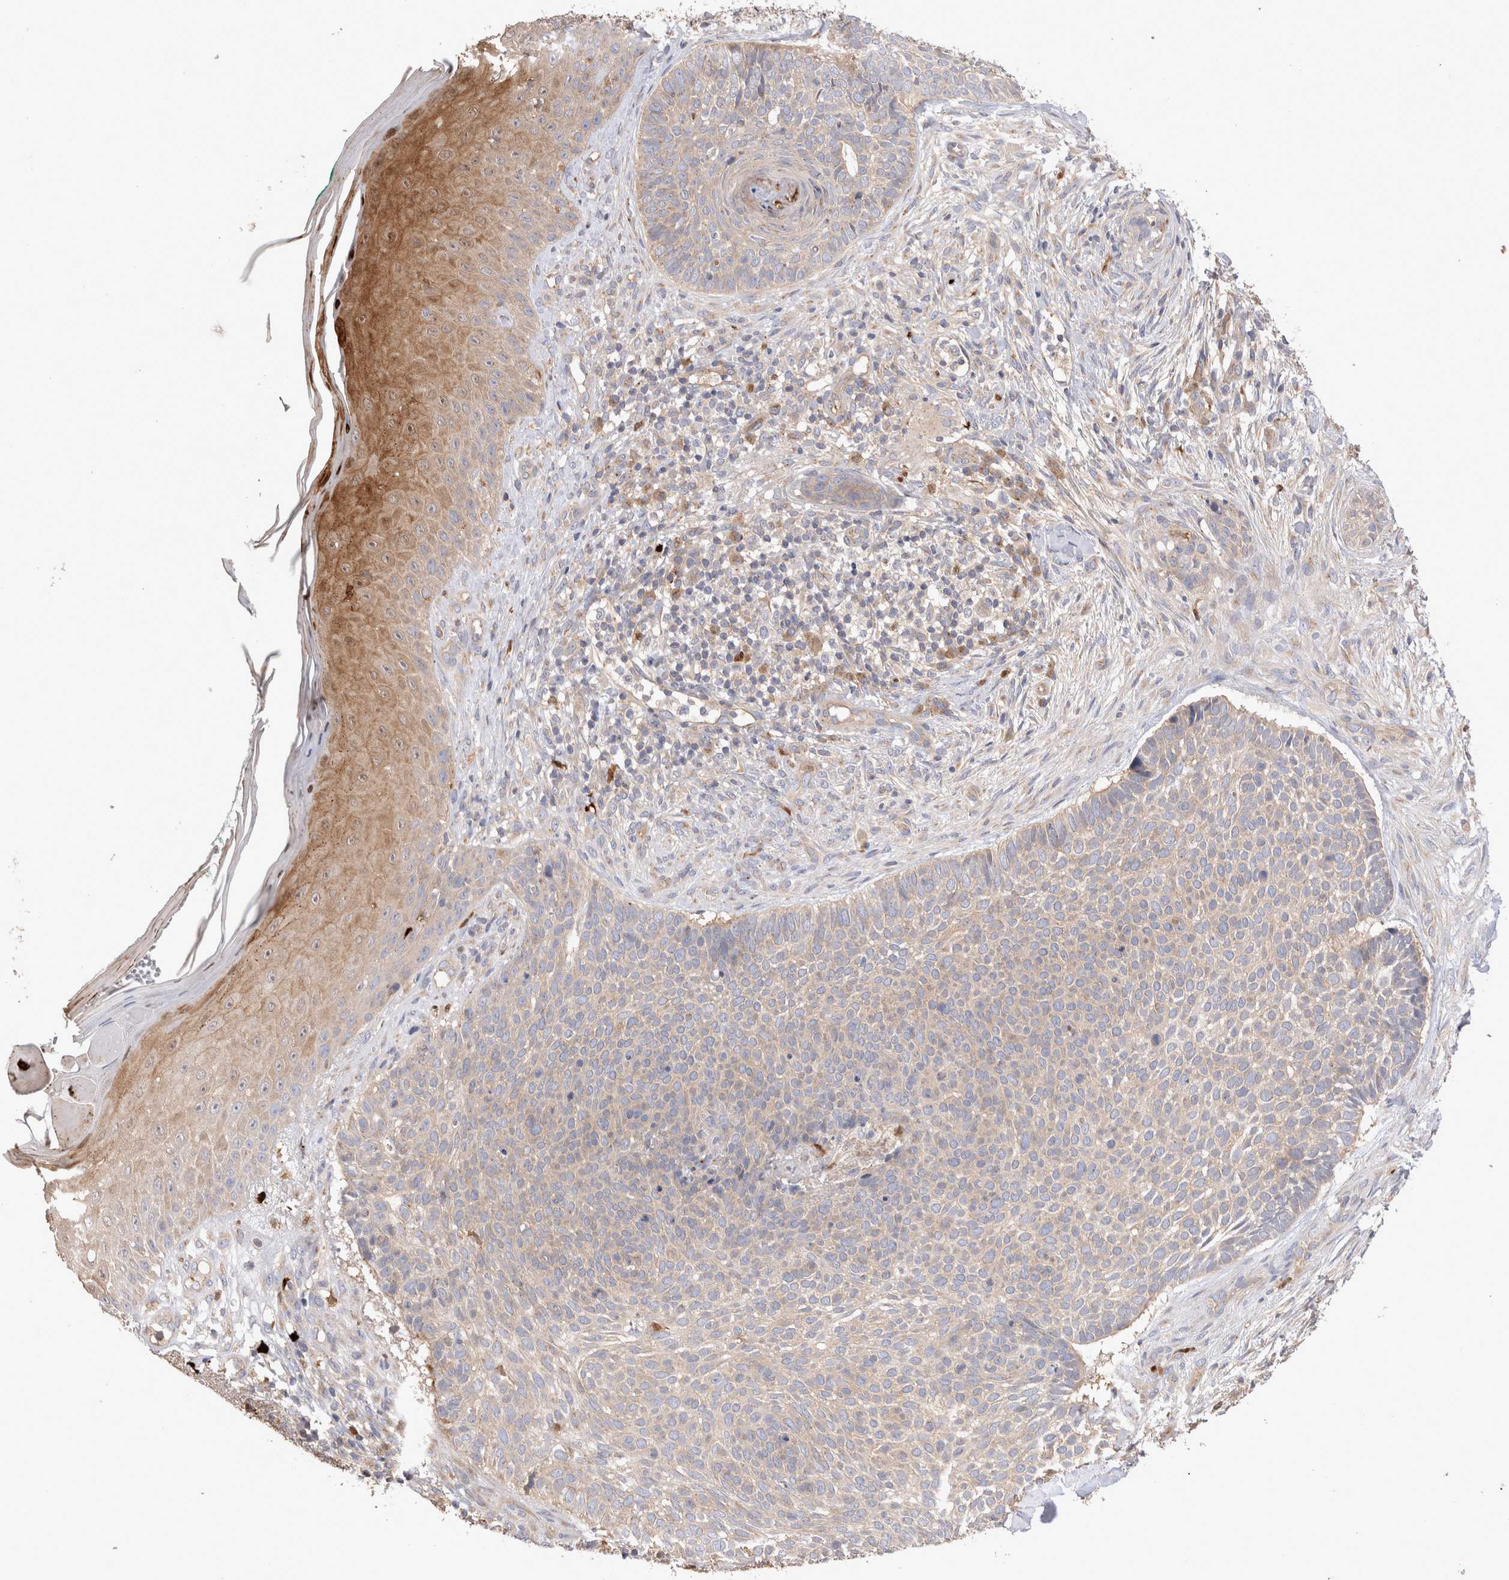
{"staining": {"intensity": "weak", "quantity": ">75%", "location": "cytoplasmic/membranous"}, "tissue": "skin cancer", "cell_type": "Tumor cells", "image_type": "cancer", "snomed": [{"axis": "morphology", "description": "Normal tissue, NOS"}, {"axis": "morphology", "description": "Basal cell carcinoma"}, {"axis": "topography", "description": "Skin"}], "caption": "Immunohistochemical staining of skin cancer demonstrates low levels of weak cytoplasmic/membranous positivity in about >75% of tumor cells. Using DAB (3,3'-diaminobenzidine) (brown) and hematoxylin (blue) stains, captured at high magnification using brightfield microscopy.", "gene": "NXT2", "patient": {"sex": "male", "age": 67}}